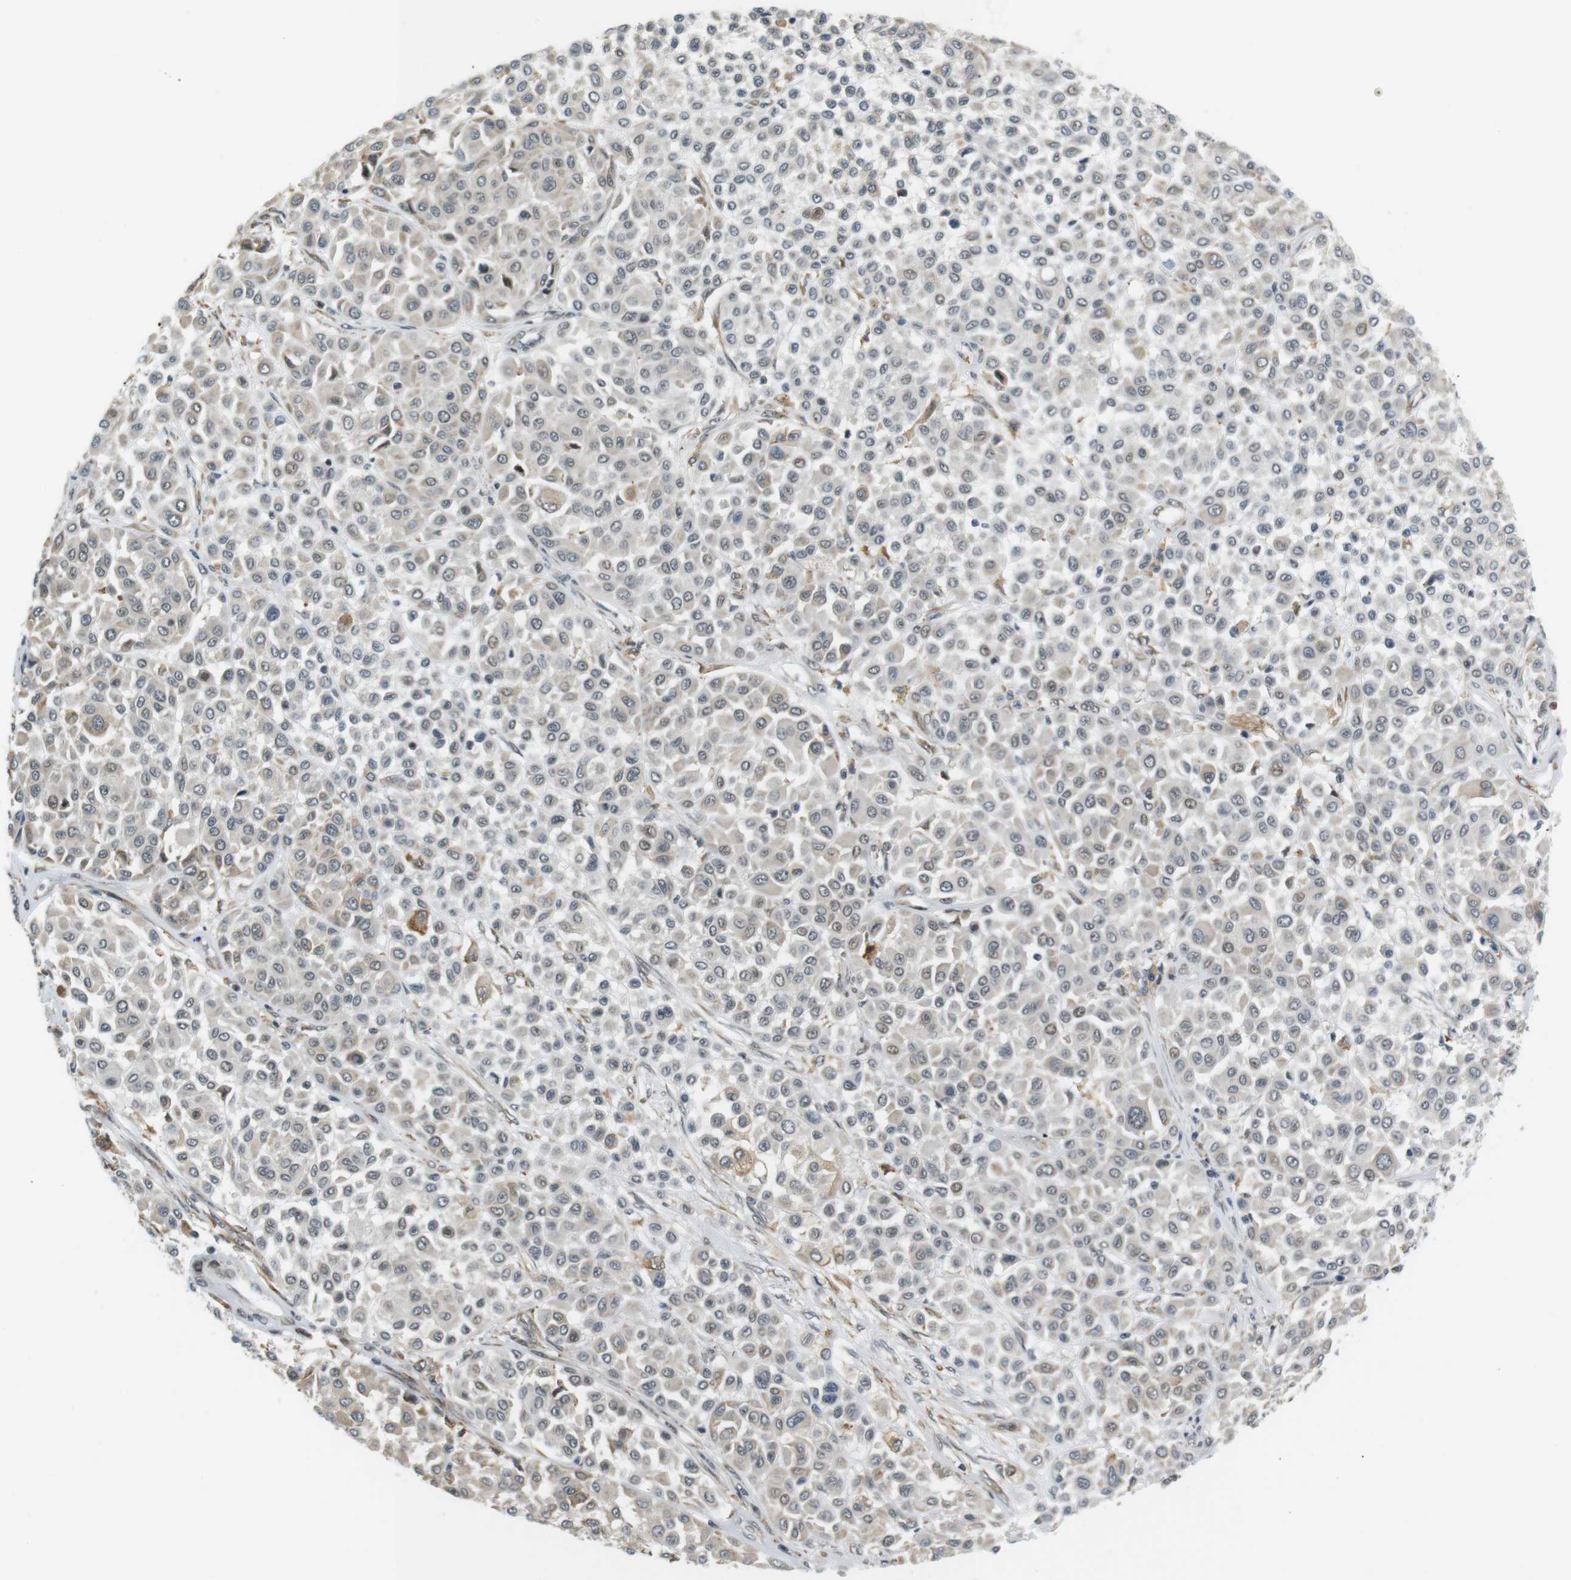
{"staining": {"intensity": "weak", "quantity": "25%-75%", "location": "nuclear"}, "tissue": "melanoma", "cell_type": "Tumor cells", "image_type": "cancer", "snomed": [{"axis": "morphology", "description": "Malignant melanoma, Metastatic site"}, {"axis": "topography", "description": "Soft tissue"}], "caption": "Weak nuclear positivity is identified in about 25%-75% of tumor cells in melanoma.", "gene": "RNF38", "patient": {"sex": "male", "age": 41}}